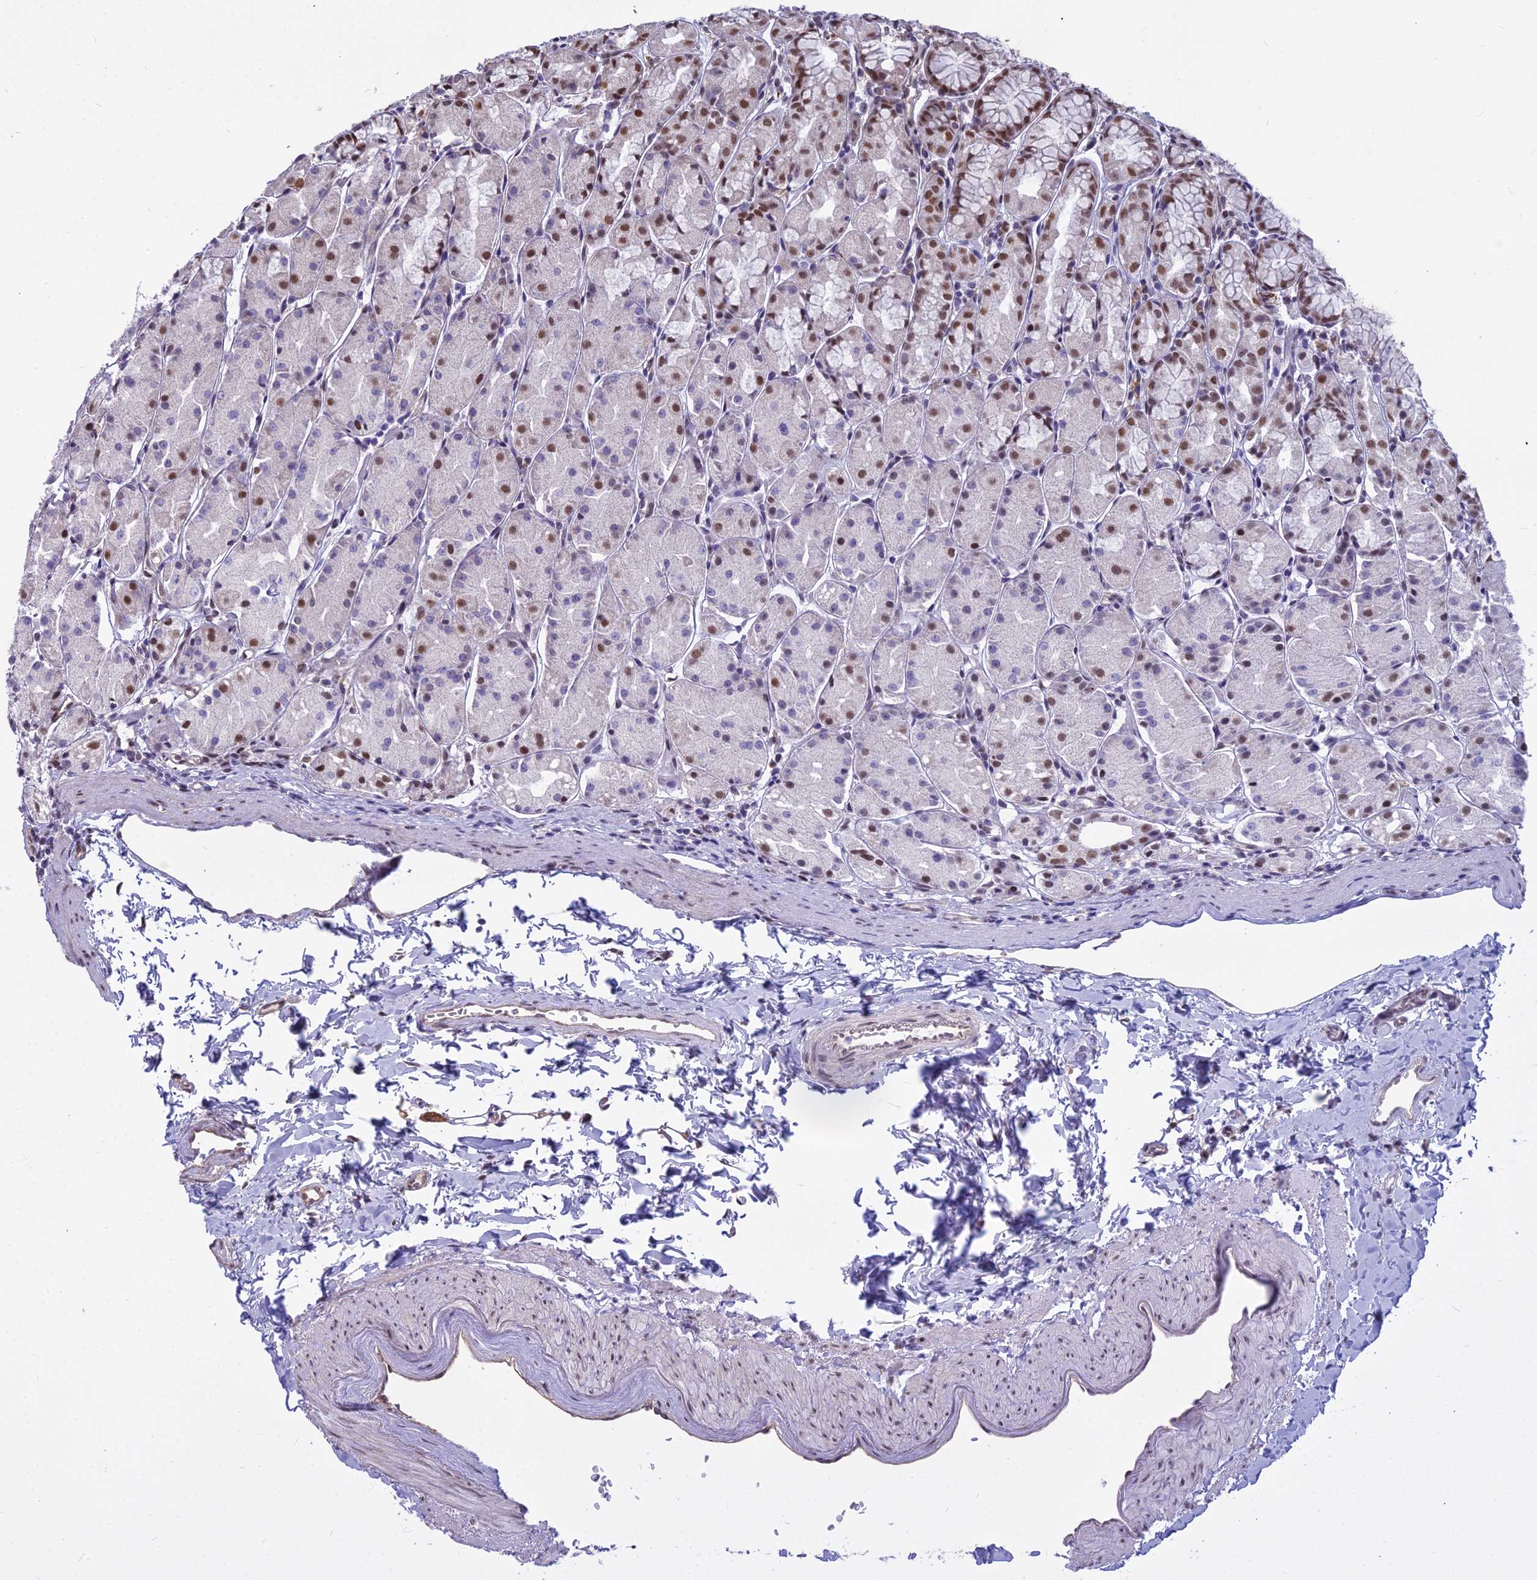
{"staining": {"intensity": "moderate", "quantity": "25%-75%", "location": "nuclear"}, "tissue": "stomach", "cell_type": "Glandular cells", "image_type": "normal", "snomed": [{"axis": "morphology", "description": "Normal tissue, NOS"}, {"axis": "topography", "description": "Stomach, upper"}], "caption": "This micrograph exhibits unremarkable stomach stained with IHC to label a protein in brown. The nuclear of glandular cells show moderate positivity for the protein. Nuclei are counter-stained blue.", "gene": "ALG10B", "patient": {"sex": "male", "age": 47}}